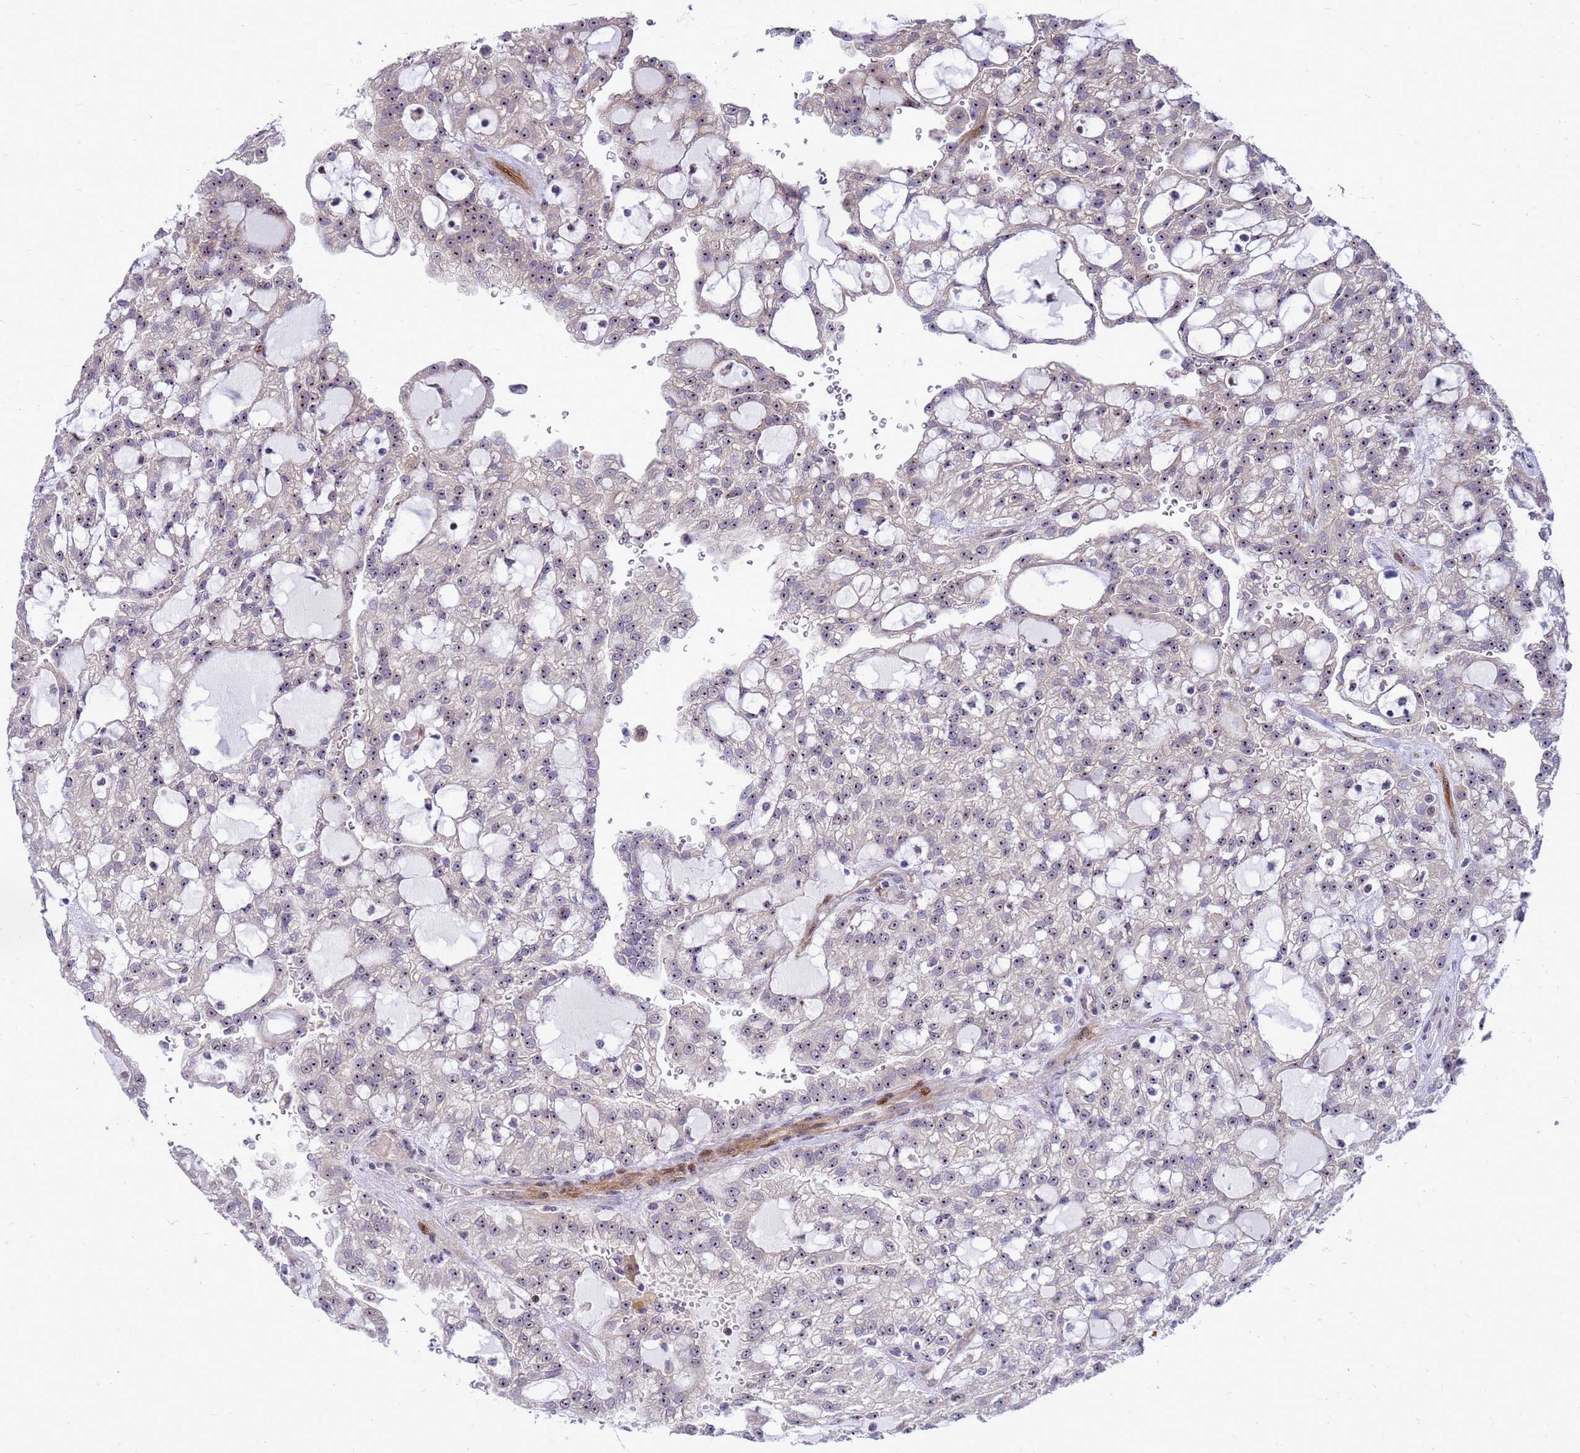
{"staining": {"intensity": "moderate", "quantity": "<25%", "location": "nuclear"}, "tissue": "renal cancer", "cell_type": "Tumor cells", "image_type": "cancer", "snomed": [{"axis": "morphology", "description": "Adenocarcinoma, NOS"}, {"axis": "topography", "description": "Kidney"}], "caption": "An image showing moderate nuclear staining in about <25% of tumor cells in renal adenocarcinoma, as visualized by brown immunohistochemical staining.", "gene": "RSPO1", "patient": {"sex": "male", "age": 63}}